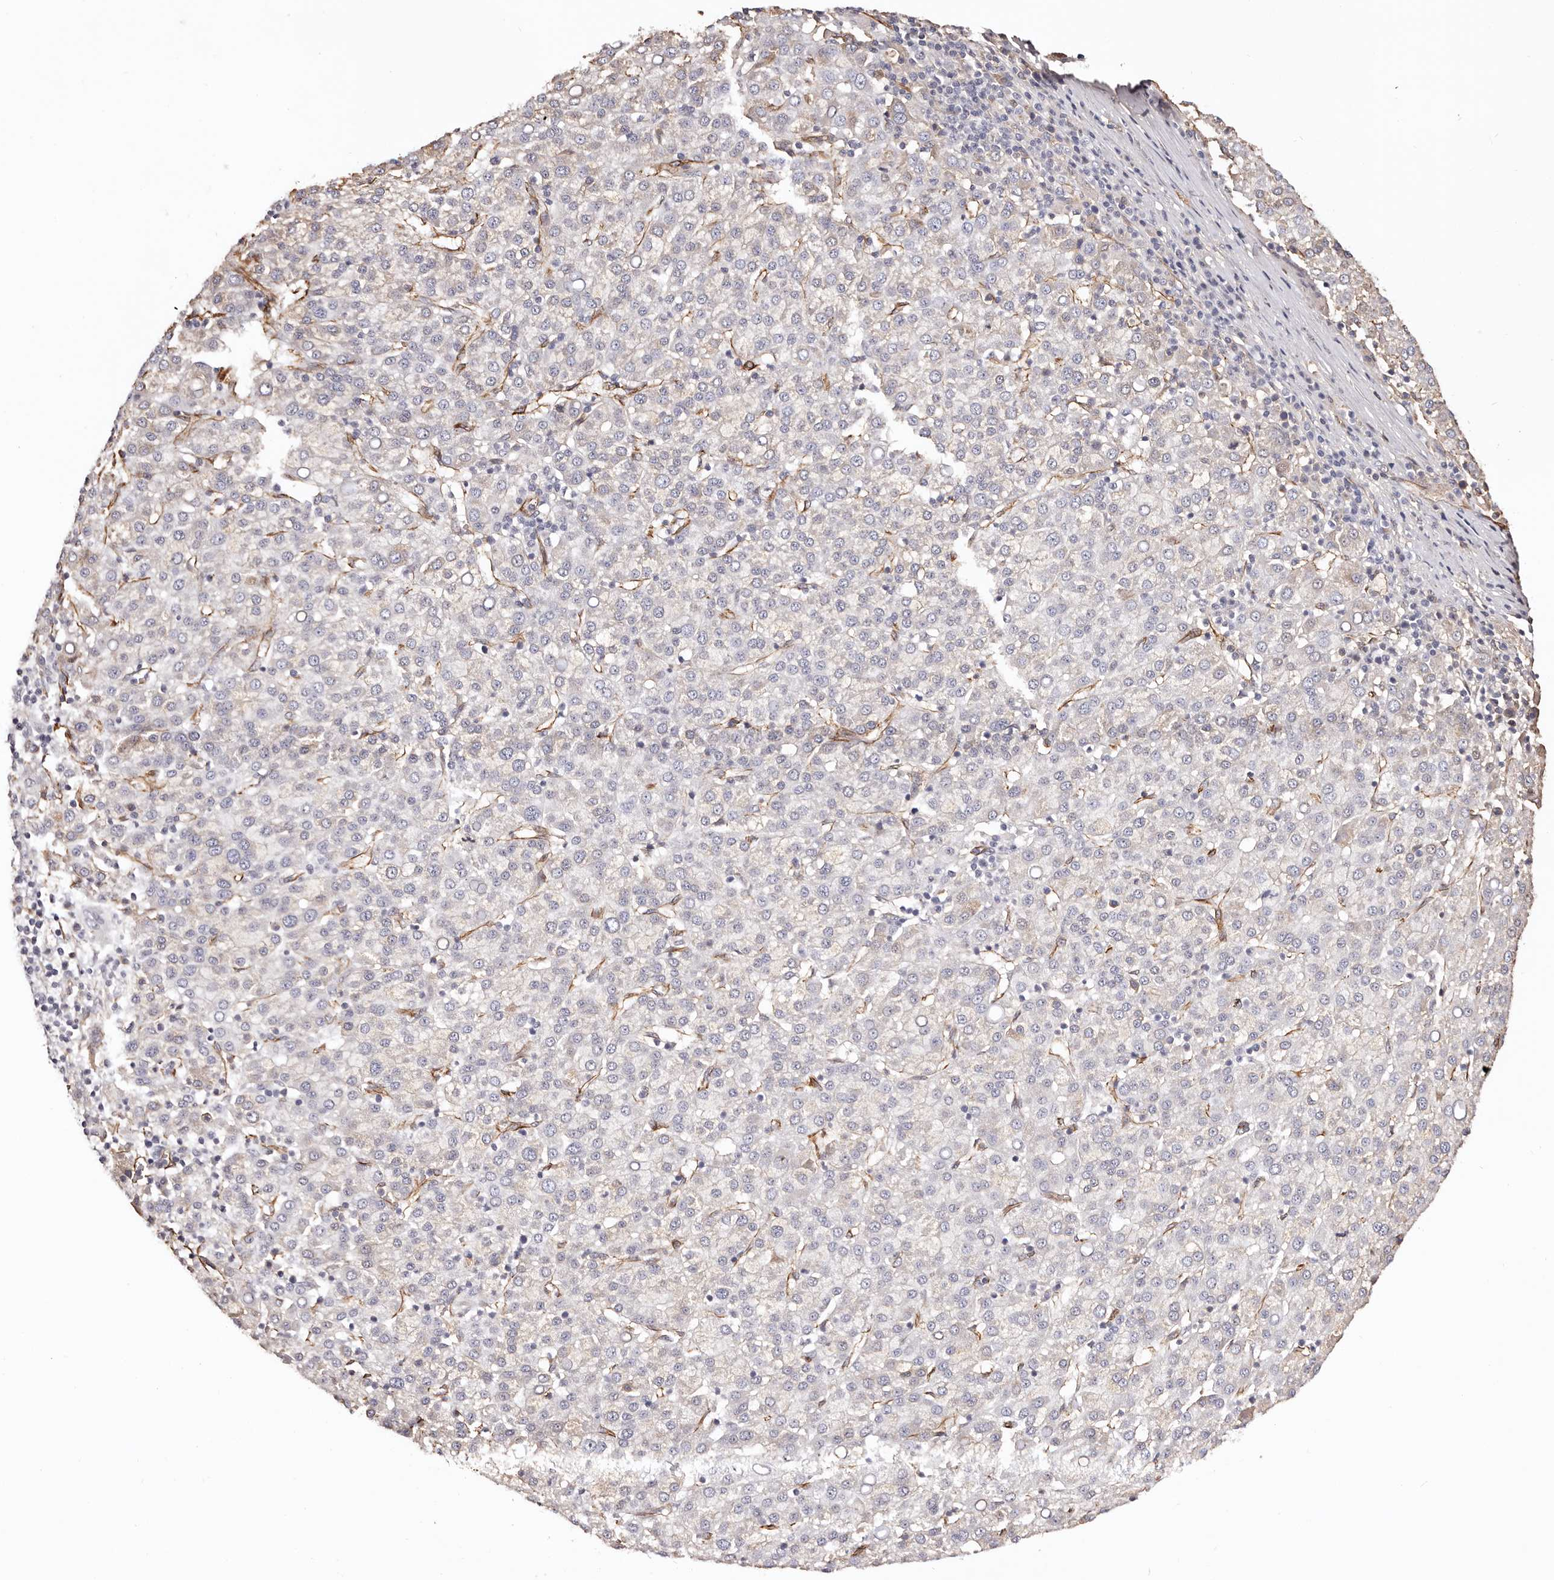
{"staining": {"intensity": "negative", "quantity": "none", "location": "none"}, "tissue": "liver cancer", "cell_type": "Tumor cells", "image_type": "cancer", "snomed": [{"axis": "morphology", "description": "Carcinoma, Hepatocellular, NOS"}, {"axis": "topography", "description": "Liver"}], "caption": "A high-resolution micrograph shows IHC staining of liver hepatocellular carcinoma, which shows no significant expression in tumor cells.", "gene": "ZNF557", "patient": {"sex": "female", "age": 58}}